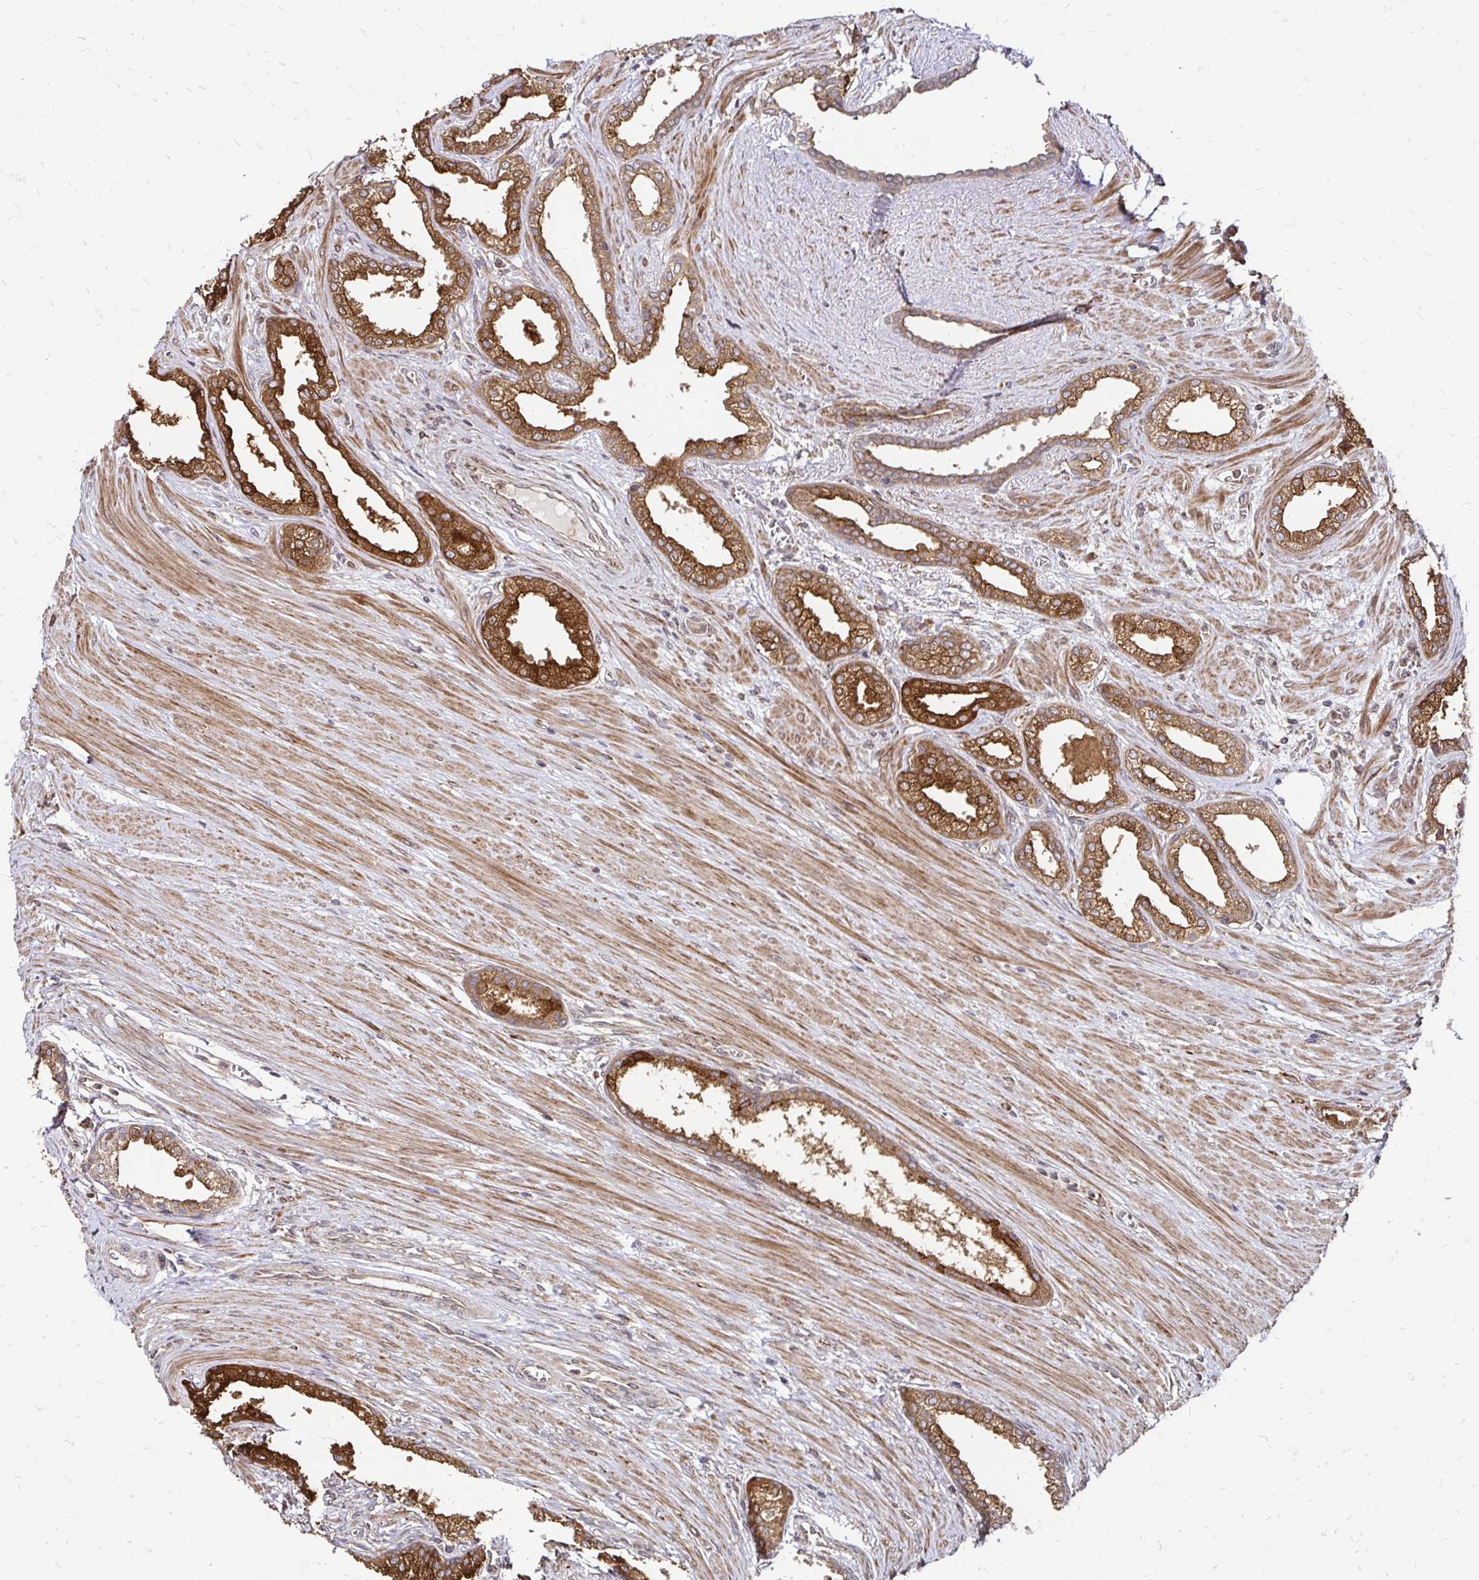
{"staining": {"intensity": "strong", "quantity": "25%-75%", "location": "cytoplasmic/membranous"}, "tissue": "prostate cancer", "cell_type": "Tumor cells", "image_type": "cancer", "snomed": [{"axis": "morphology", "description": "Adenocarcinoma, High grade"}, {"axis": "topography", "description": "Prostate"}], "caption": "Prostate cancer stained for a protein displays strong cytoplasmic/membranous positivity in tumor cells. The protein of interest is stained brown, and the nuclei are stained in blue (DAB (3,3'-diaminobenzidine) IHC with brightfield microscopy, high magnification).", "gene": "ZW10", "patient": {"sex": "male", "age": 60}}